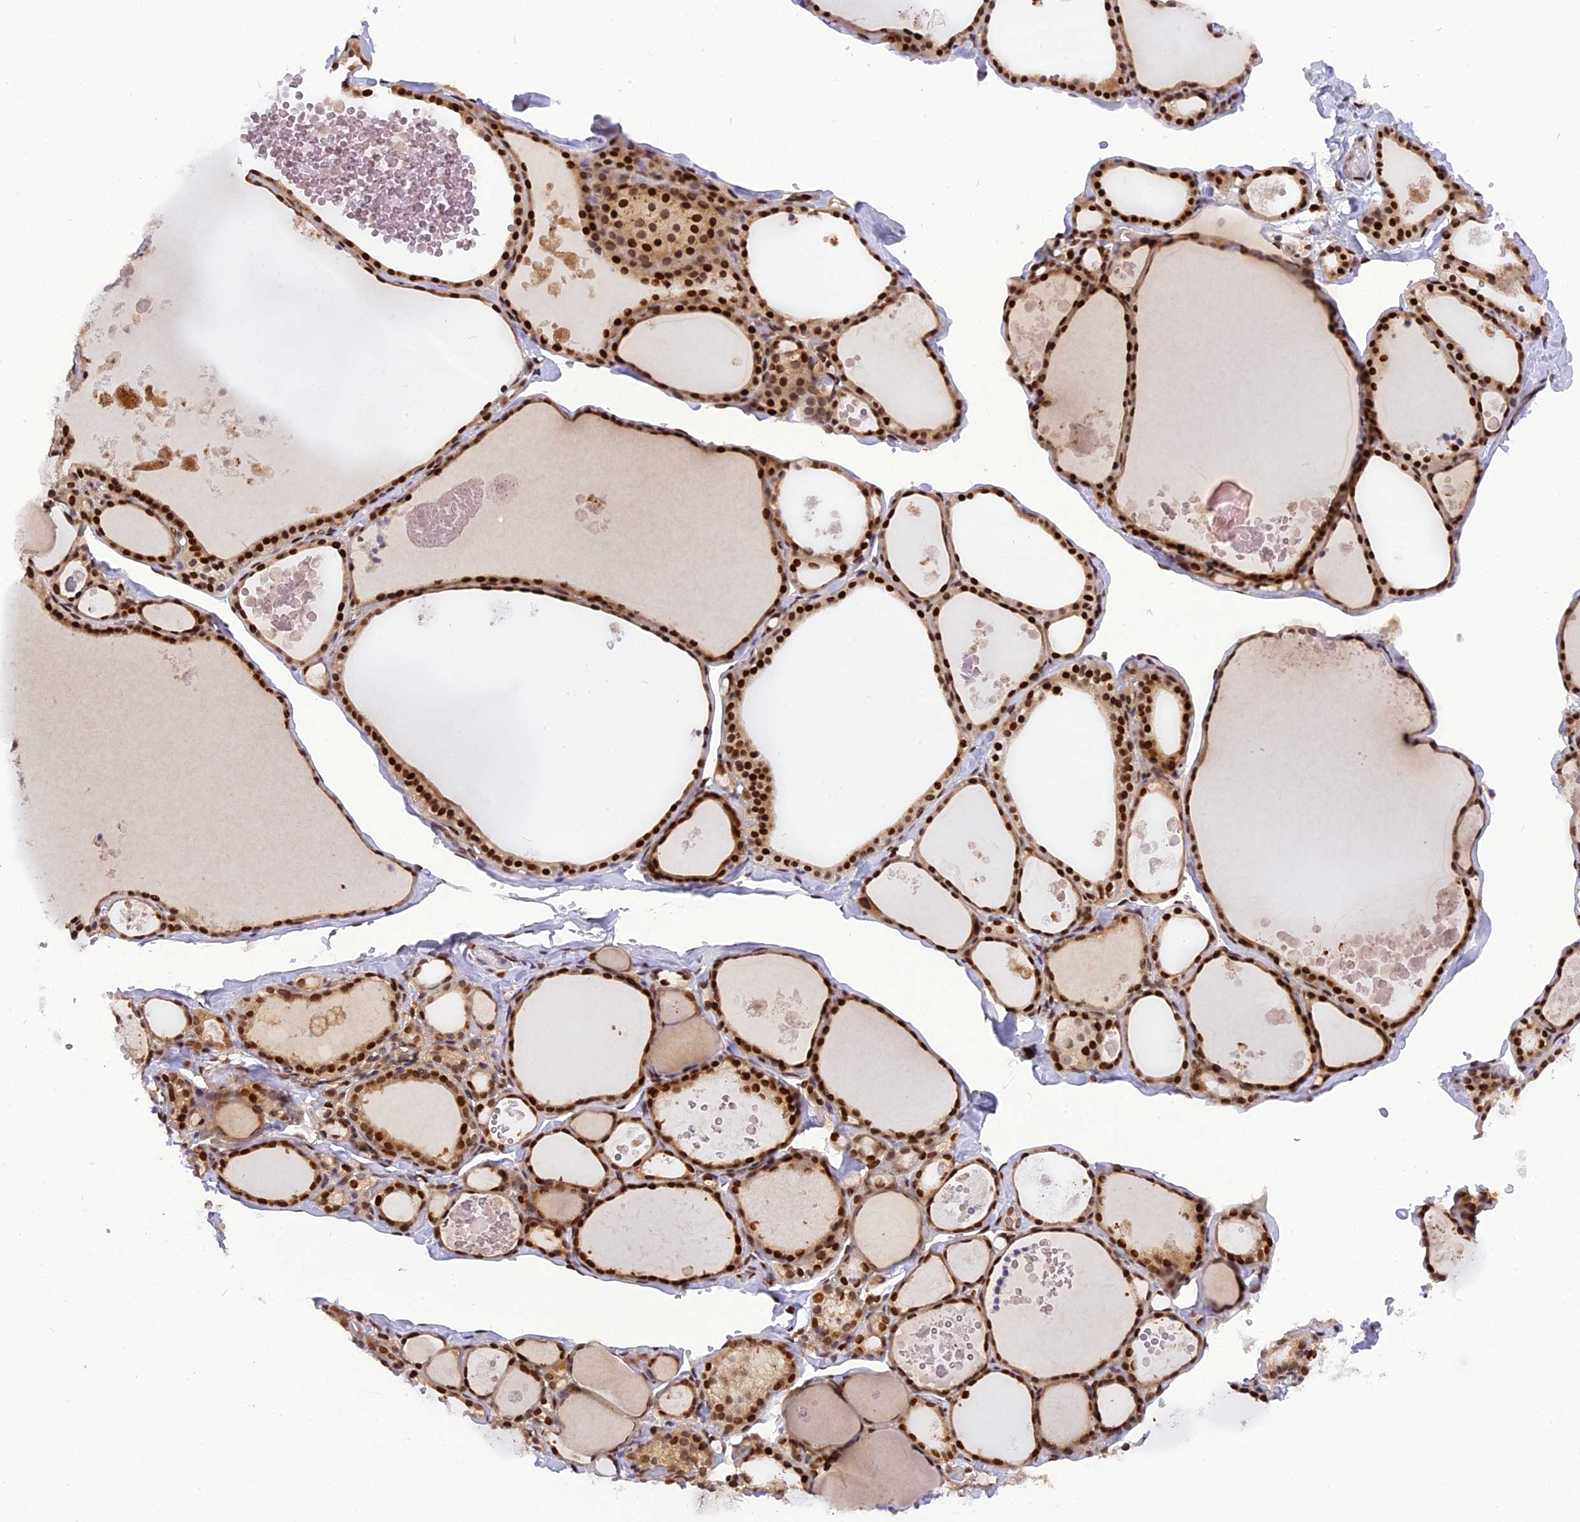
{"staining": {"intensity": "strong", "quantity": ">75%", "location": "cytoplasmic/membranous,nuclear"}, "tissue": "thyroid gland", "cell_type": "Glandular cells", "image_type": "normal", "snomed": [{"axis": "morphology", "description": "Normal tissue, NOS"}, {"axis": "topography", "description": "Thyroid gland"}], "caption": "About >75% of glandular cells in unremarkable human thyroid gland reveal strong cytoplasmic/membranous,nuclear protein expression as visualized by brown immunohistochemical staining.", "gene": "RABGGTA", "patient": {"sex": "male", "age": 56}}